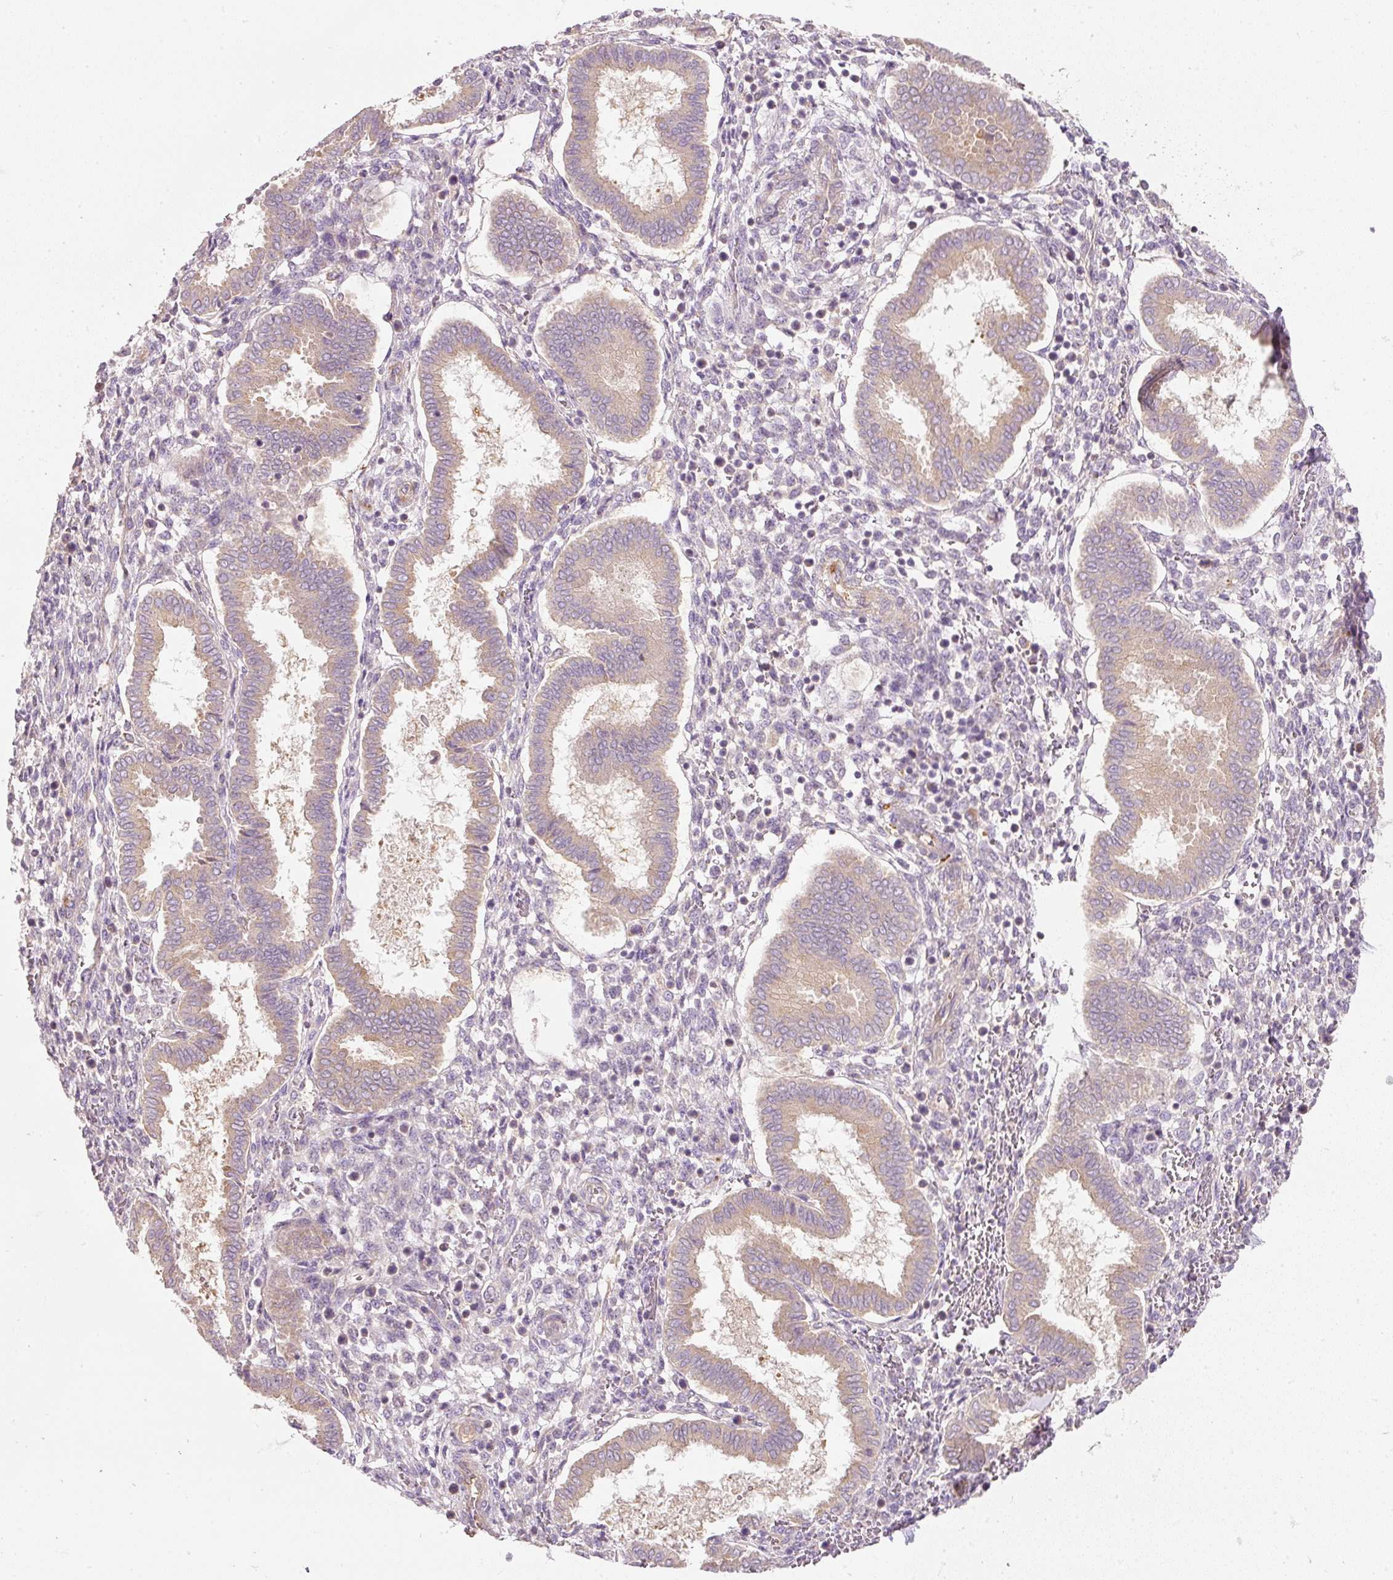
{"staining": {"intensity": "weak", "quantity": "25%-75%", "location": "cytoplasmic/membranous"}, "tissue": "endometrium", "cell_type": "Cells in endometrial stroma", "image_type": "normal", "snomed": [{"axis": "morphology", "description": "Normal tissue, NOS"}, {"axis": "topography", "description": "Endometrium"}], "caption": "Immunohistochemical staining of benign endometrium exhibits 25%-75% levels of weak cytoplasmic/membranous protein expression in about 25%-75% of cells in endometrial stroma.", "gene": "RNF167", "patient": {"sex": "female", "age": 24}}